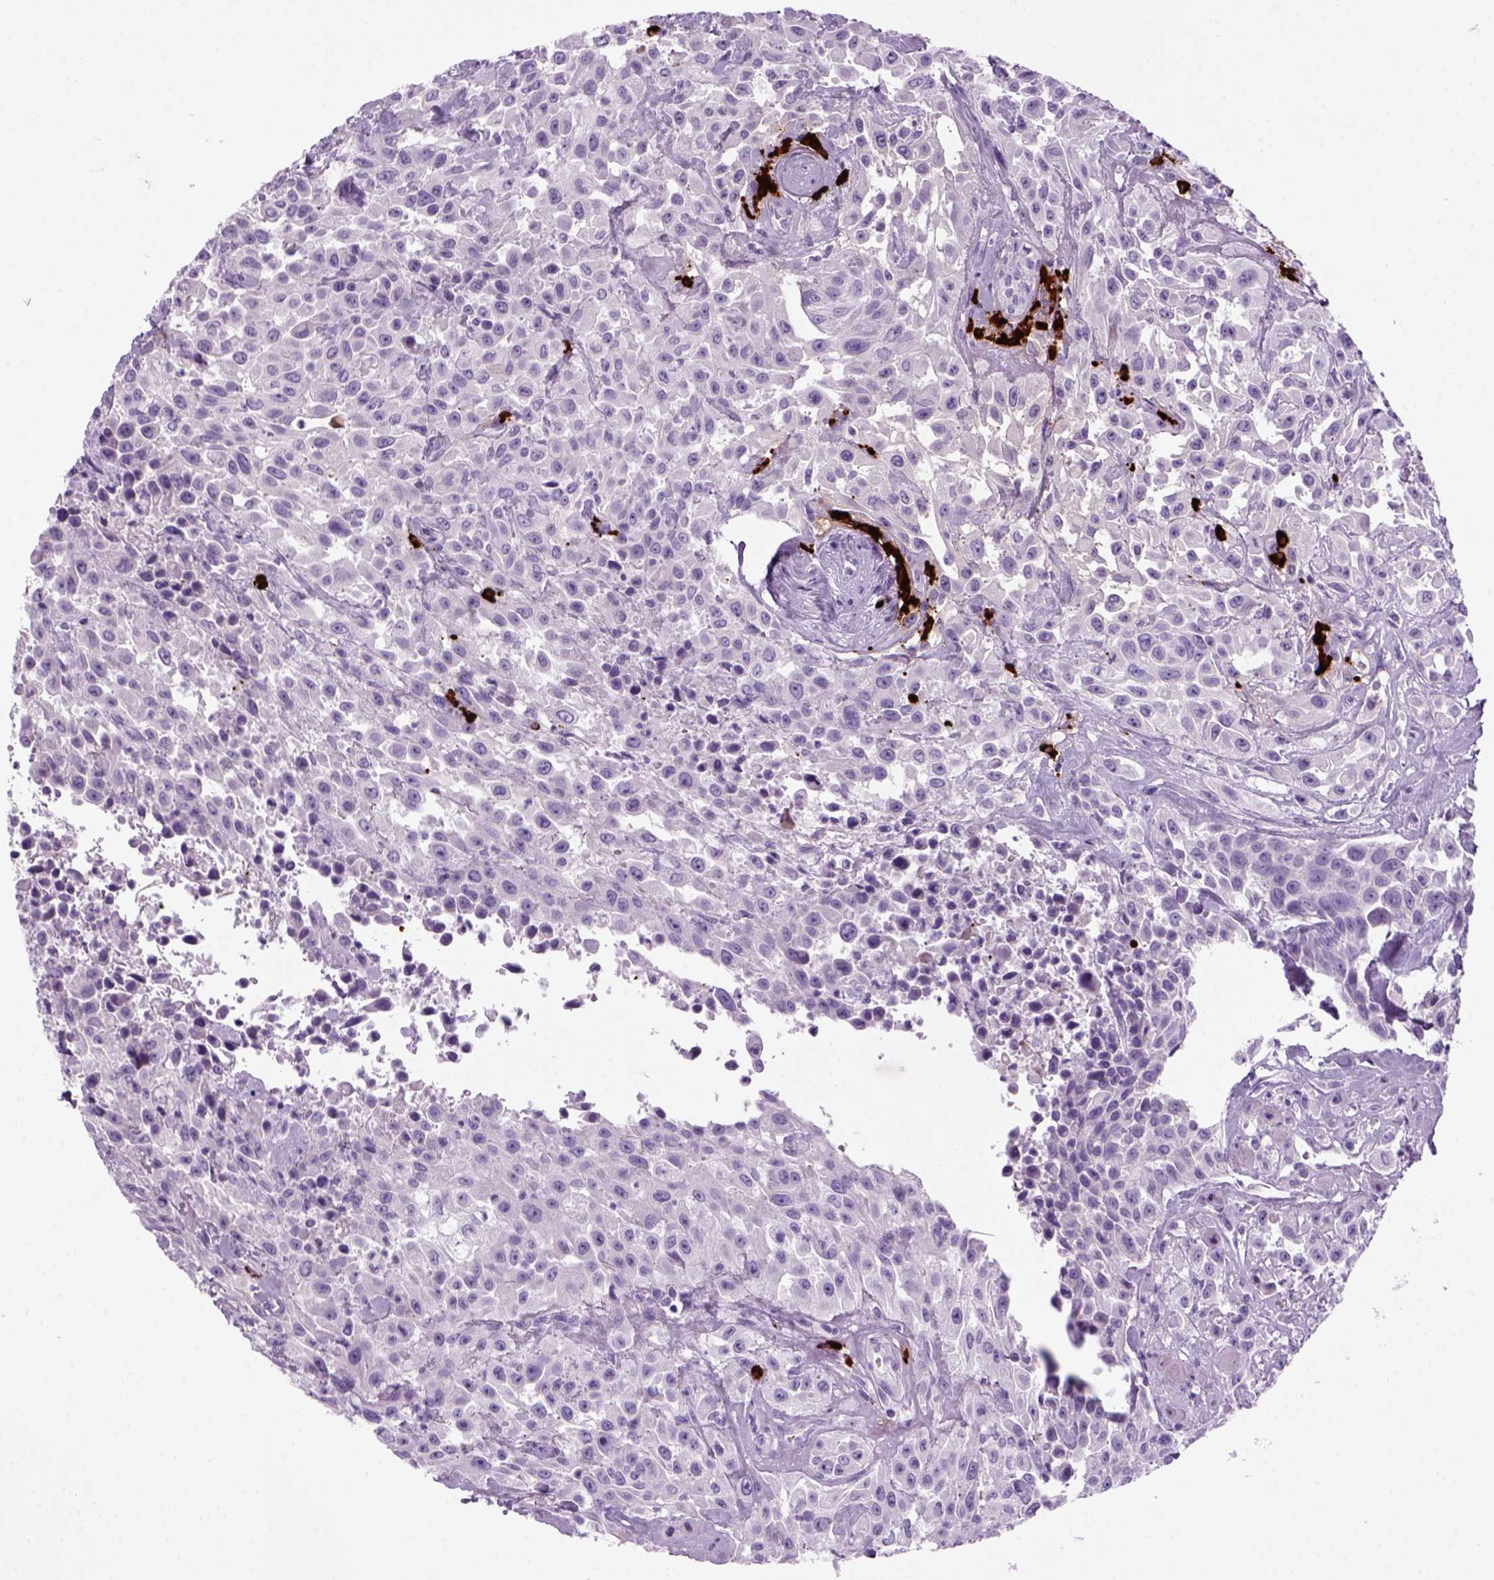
{"staining": {"intensity": "negative", "quantity": "none", "location": "none"}, "tissue": "urothelial cancer", "cell_type": "Tumor cells", "image_type": "cancer", "snomed": [{"axis": "morphology", "description": "Urothelial carcinoma, High grade"}, {"axis": "topography", "description": "Urinary bladder"}], "caption": "Tumor cells are negative for brown protein staining in urothelial cancer. (DAB (3,3'-diaminobenzidine) immunohistochemistry (IHC) visualized using brightfield microscopy, high magnification).", "gene": "MZB1", "patient": {"sex": "male", "age": 79}}